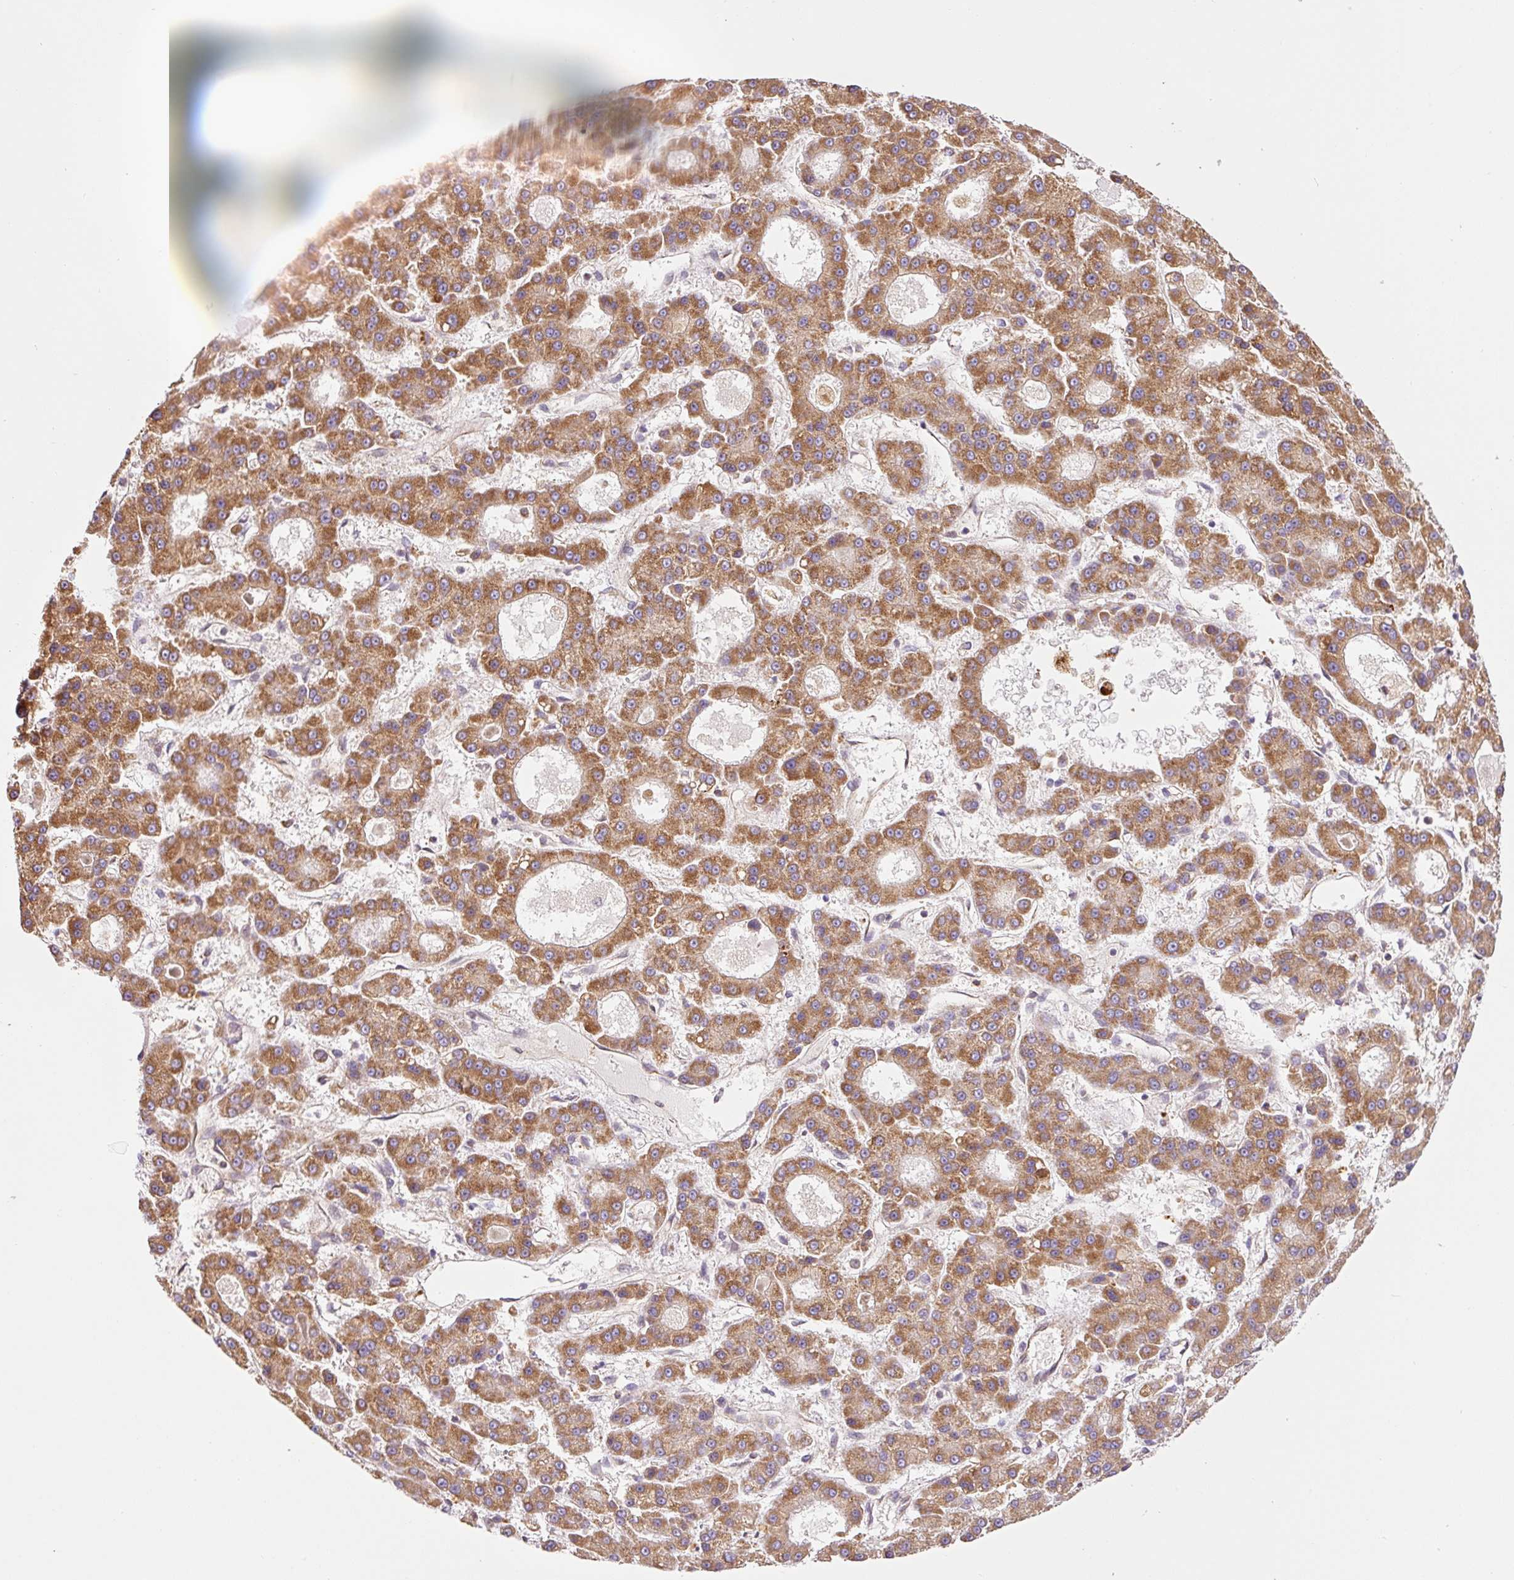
{"staining": {"intensity": "moderate", "quantity": ">75%", "location": "cytoplasmic/membranous"}, "tissue": "liver cancer", "cell_type": "Tumor cells", "image_type": "cancer", "snomed": [{"axis": "morphology", "description": "Carcinoma, Hepatocellular, NOS"}, {"axis": "topography", "description": "Liver"}], "caption": "Human liver hepatocellular carcinoma stained with a protein marker exhibits moderate staining in tumor cells.", "gene": "PCK2", "patient": {"sex": "male", "age": 70}}